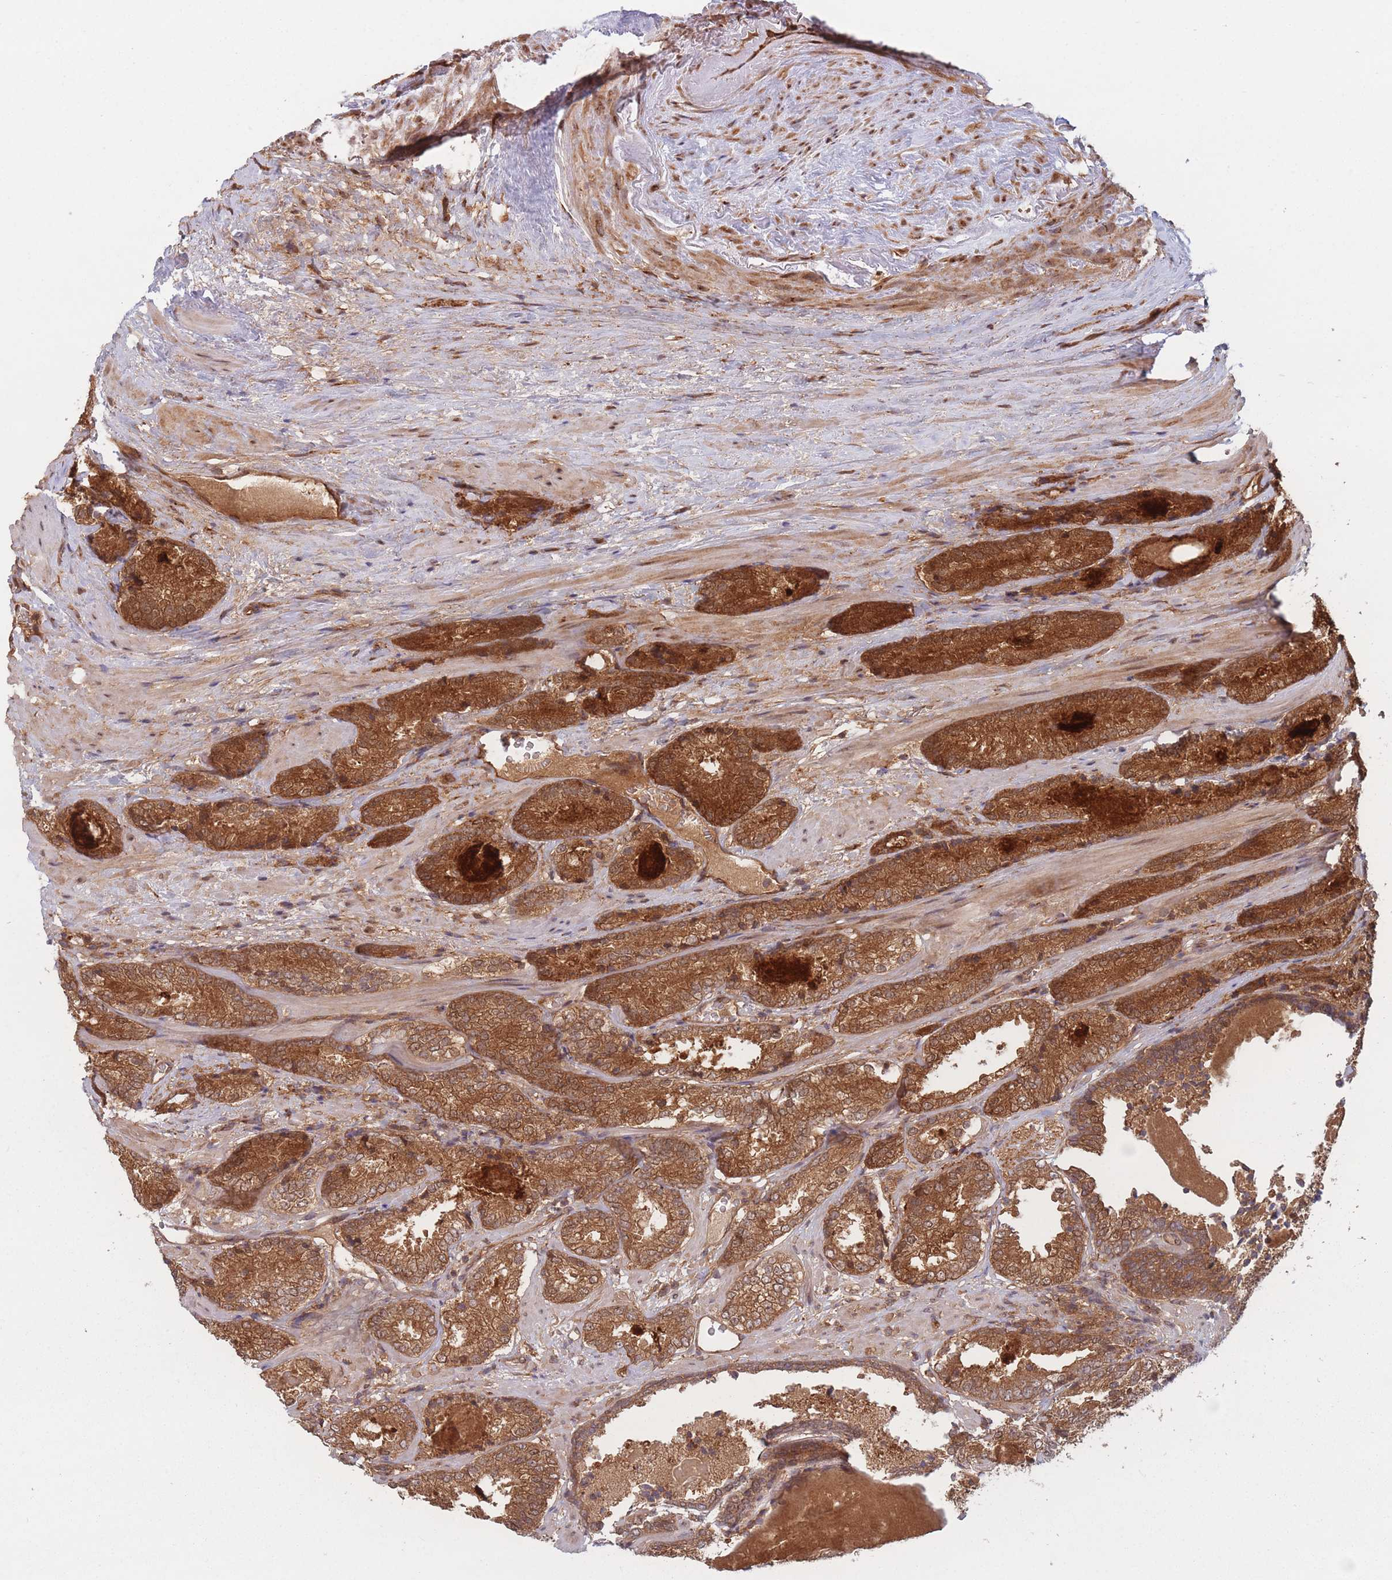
{"staining": {"intensity": "strong", "quantity": ">75%", "location": "cytoplasmic/membranous"}, "tissue": "prostate cancer", "cell_type": "Tumor cells", "image_type": "cancer", "snomed": [{"axis": "morphology", "description": "Adenocarcinoma, High grade"}, {"axis": "topography", "description": "Prostate"}], "caption": "Tumor cells demonstrate high levels of strong cytoplasmic/membranous expression in about >75% of cells in human prostate cancer.", "gene": "PODXL2", "patient": {"sex": "male", "age": 63}}